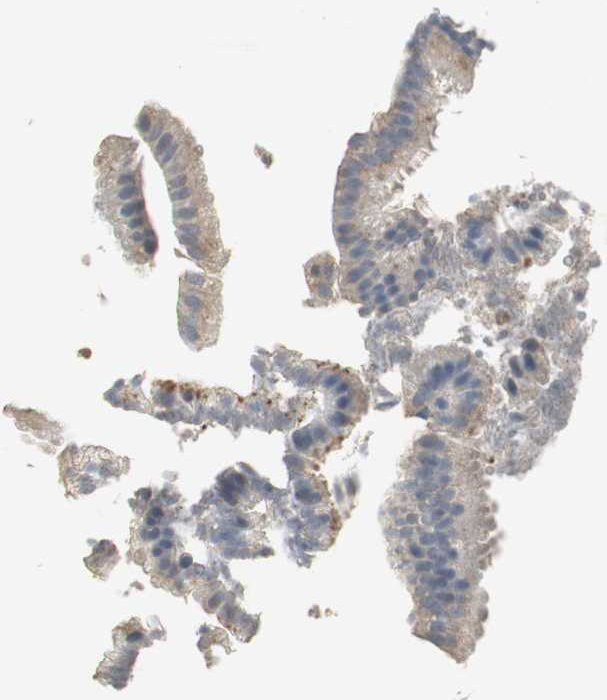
{"staining": {"intensity": "moderate", "quantity": ">75%", "location": "cytoplasmic/membranous"}, "tissue": "gallbladder", "cell_type": "Glandular cells", "image_type": "normal", "snomed": [{"axis": "morphology", "description": "Normal tissue, NOS"}, {"axis": "topography", "description": "Gallbladder"}], "caption": "Protein expression analysis of unremarkable gallbladder shows moderate cytoplasmic/membranous expression in approximately >75% of glandular cells. The staining was performed using DAB to visualize the protein expression in brown, while the nuclei were stained in blue with hematoxylin (Magnification: 20x).", "gene": "JTB", "patient": {"sex": "female", "age": 24}}